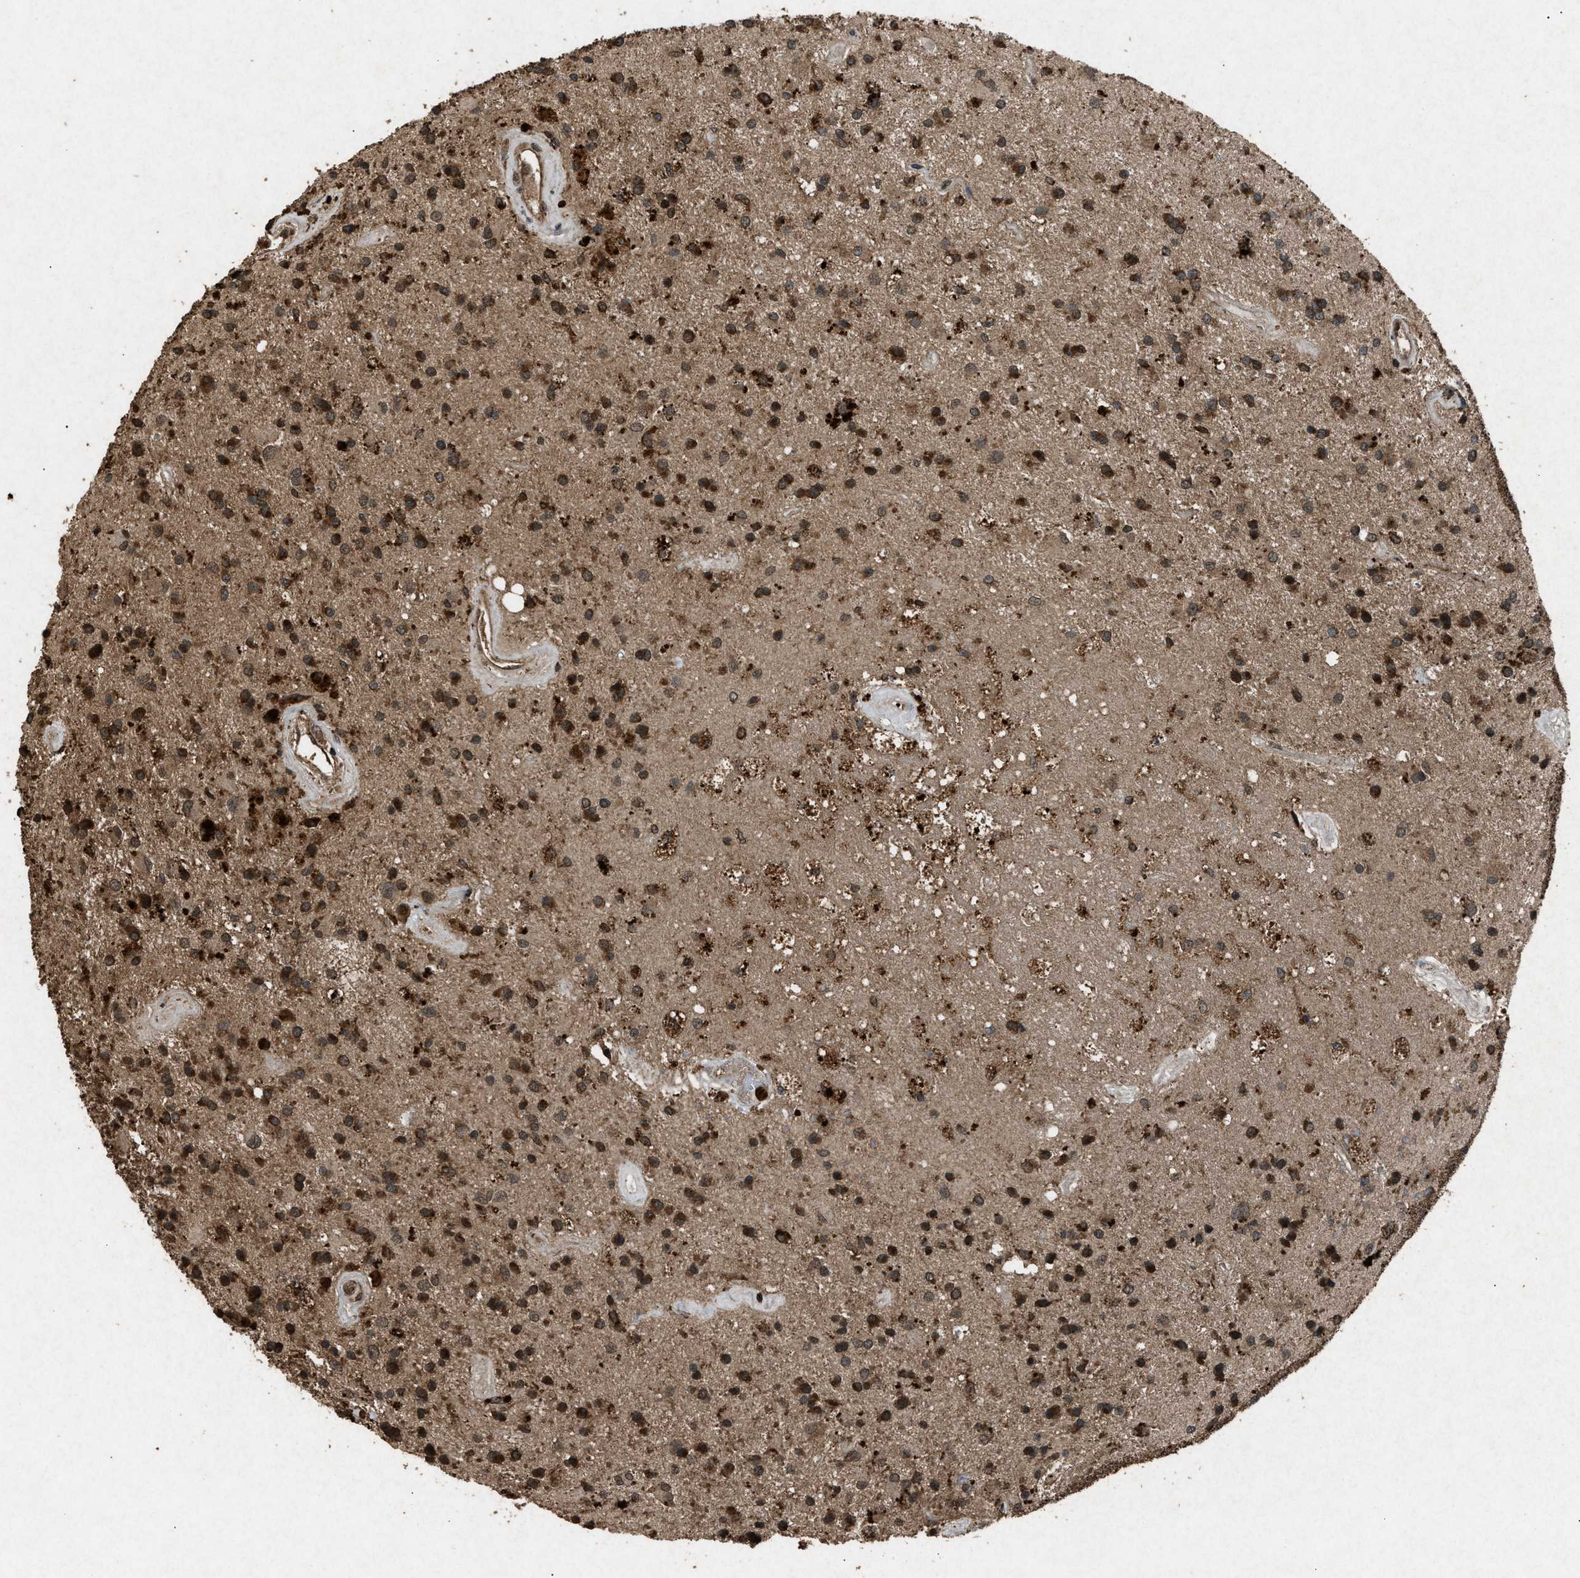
{"staining": {"intensity": "strong", "quantity": ">75%", "location": "cytoplasmic/membranous"}, "tissue": "glioma", "cell_type": "Tumor cells", "image_type": "cancer", "snomed": [{"axis": "morphology", "description": "Glioma, malignant, Low grade"}, {"axis": "topography", "description": "Brain"}], "caption": "The immunohistochemical stain highlights strong cytoplasmic/membranous expression in tumor cells of low-grade glioma (malignant) tissue.", "gene": "OAS1", "patient": {"sex": "male", "age": 58}}